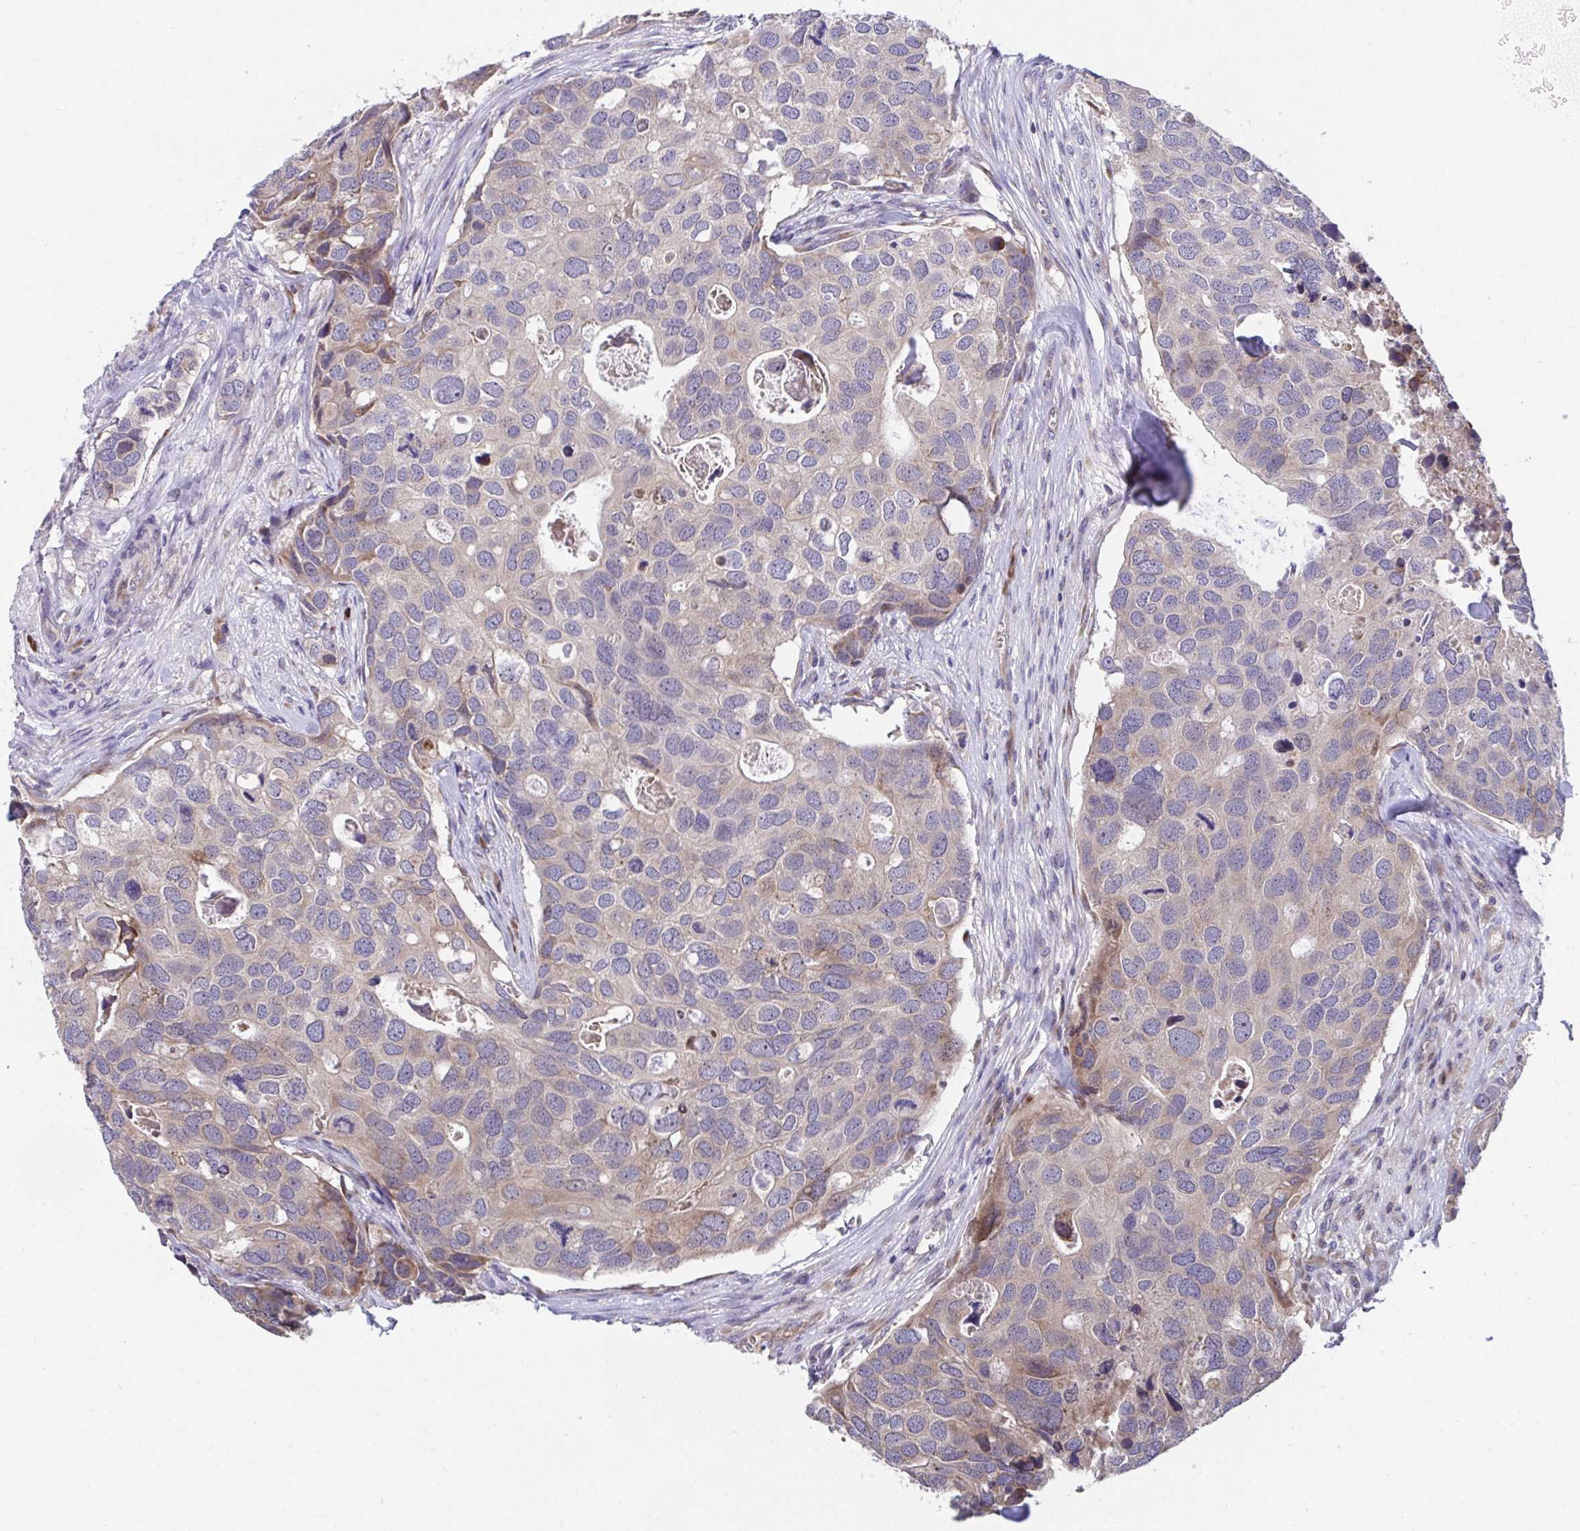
{"staining": {"intensity": "weak", "quantity": "25%-75%", "location": "cytoplasmic/membranous"}, "tissue": "breast cancer", "cell_type": "Tumor cells", "image_type": "cancer", "snomed": [{"axis": "morphology", "description": "Duct carcinoma"}, {"axis": "topography", "description": "Breast"}], "caption": "A brown stain highlights weak cytoplasmic/membranous staining of a protein in human infiltrating ductal carcinoma (breast) tumor cells. The protein of interest is stained brown, and the nuclei are stained in blue (DAB IHC with brightfield microscopy, high magnification).", "gene": "SUSD4", "patient": {"sex": "female", "age": 83}}